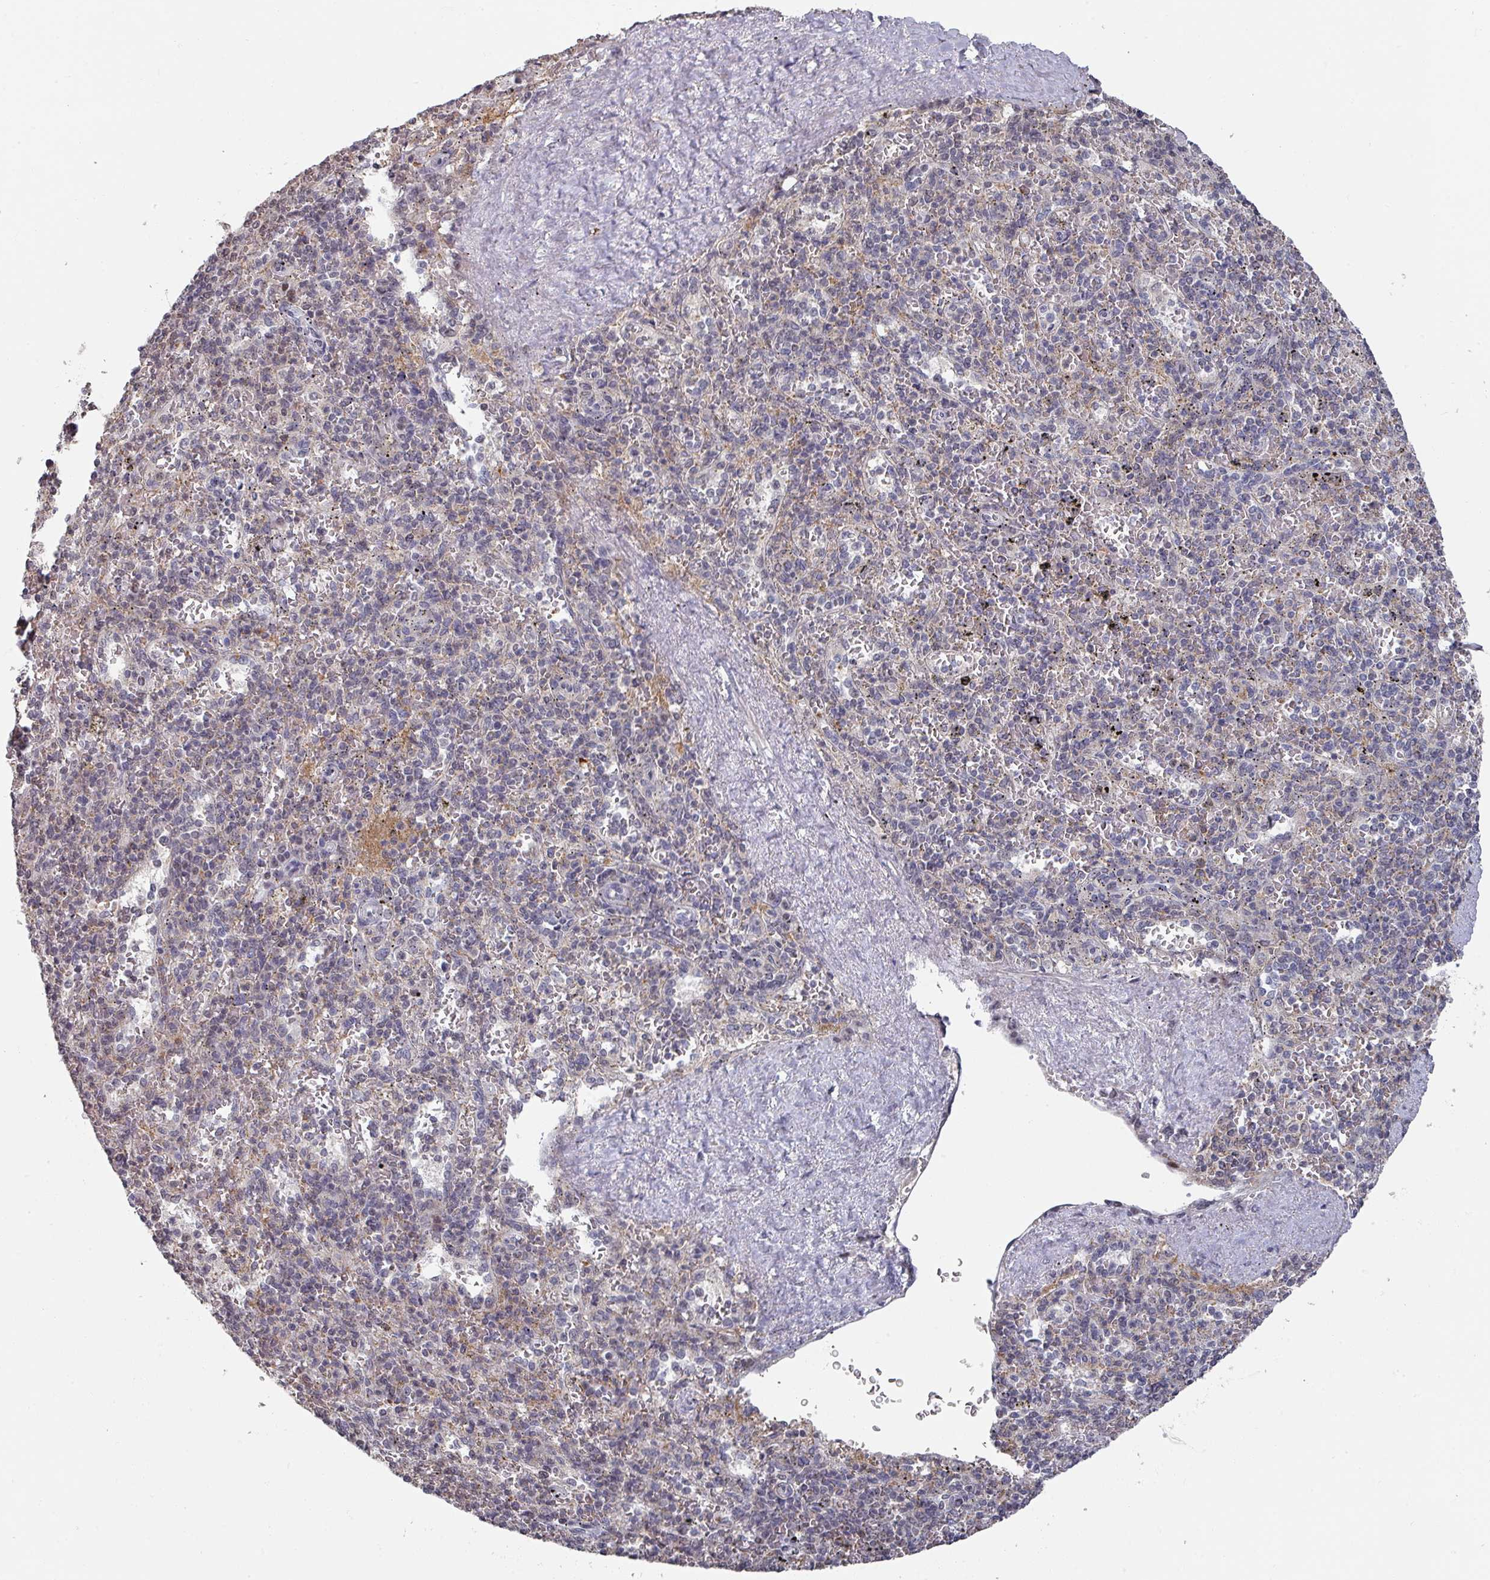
{"staining": {"intensity": "negative", "quantity": "none", "location": "none"}, "tissue": "spleen", "cell_type": "Cells in red pulp", "image_type": "normal", "snomed": [{"axis": "morphology", "description": "Normal tissue, NOS"}, {"axis": "topography", "description": "Spleen"}], "caption": "A high-resolution micrograph shows IHC staining of normal spleen, which shows no significant expression in cells in red pulp.", "gene": "ZNF654", "patient": {"sex": "male", "age": 82}}